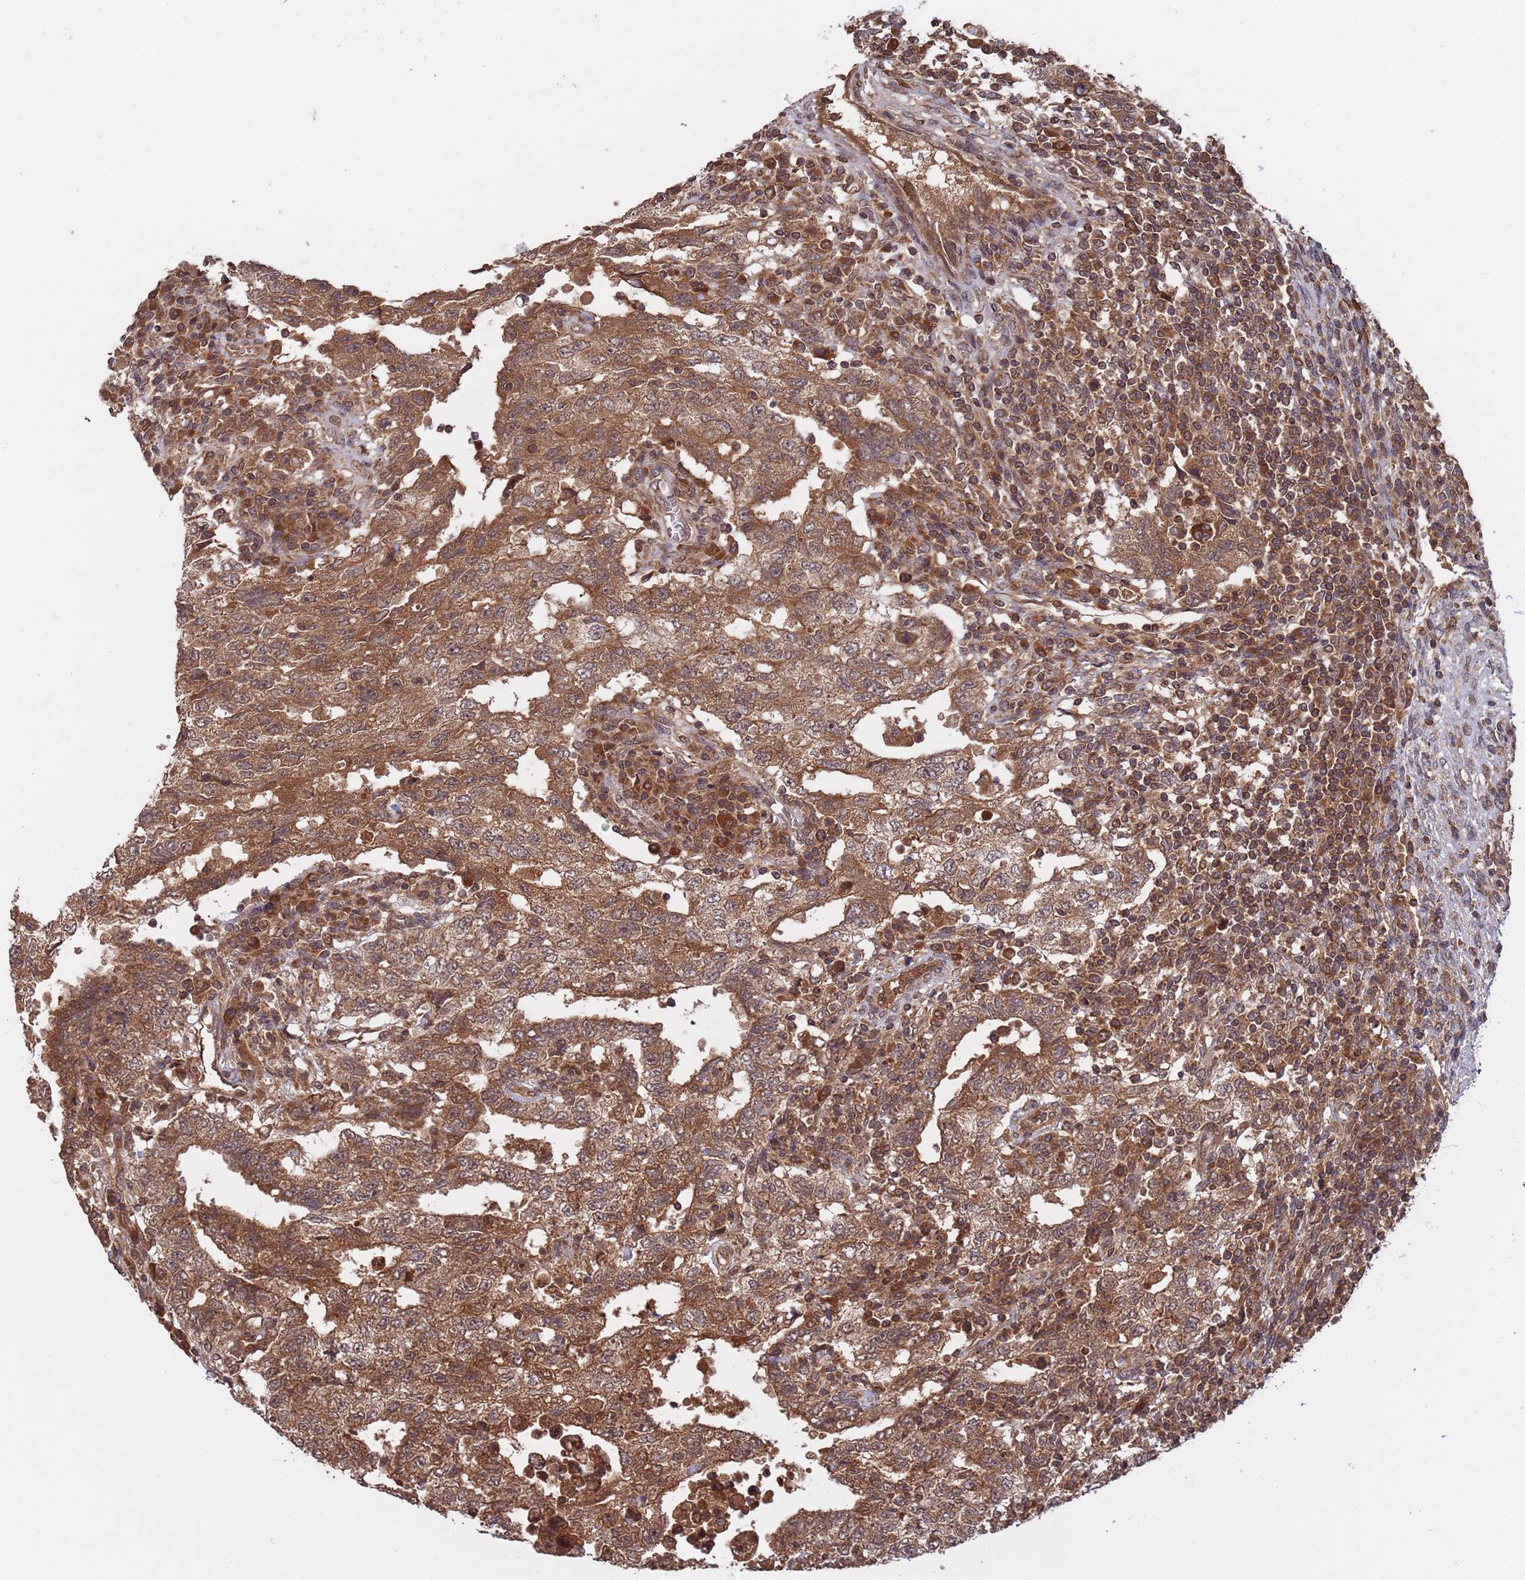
{"staining": {"intensity": "moderate", "quantity": ">75%", "location": "cytoplasmic/membranous"}, "tissue": "testis cancer", "cell_type": "Tumor cells", "image_type": "cancer", "snomed": [{"axis": "morphology", "description": "Carcinoma, Embryonal, NOS"}, {"axis": "topography", "description": "Testis"}], "caption": "The micrograph exhibits immunohistochemical staining of embryonal carcinoma (testis). There is moderate cytoplasmic/membranous positivity is present in approximately >75% of tumor cells. The staining is performed using DAB (3,3'-diaminobenzidine) brown chromogen to label protein expression. The nuclei are counter-stained blue using hematoxylin.", "gene": "ERI1", "patient": {"sex": "male", "age": 26}}